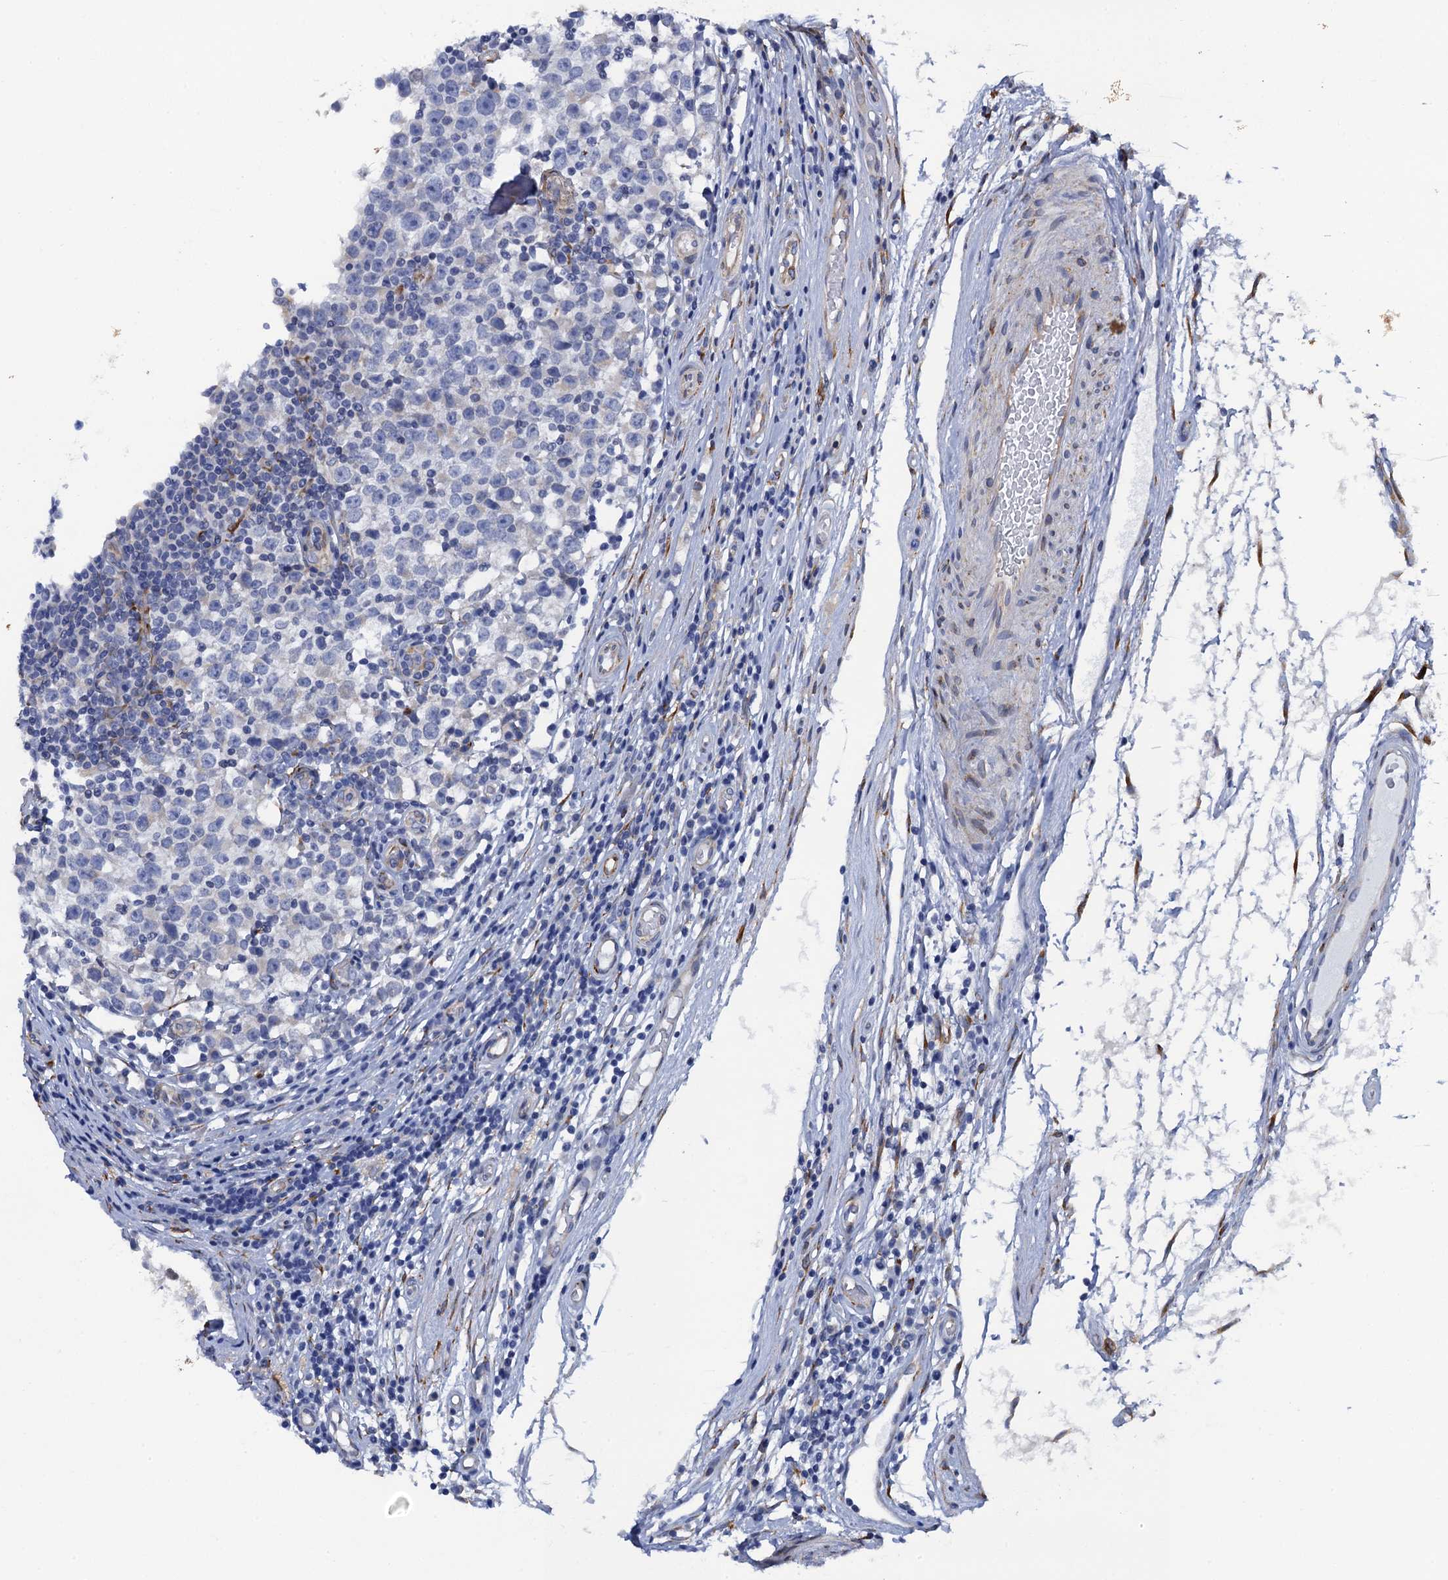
{"staining": {"intensity": "negative", "quantity": "none", "location": "none"}, "tissue": "testis cancer", "cell_type": "Tumor cells", "image_type": "cancer", "snomed": [{"axis": "morphology", "description": "Seminoma, NOS"}, {"axis": "topography", "description": "Testis"}], "caption": "The immunohistochemistry (IHC) photomicrograph has no significant positivity in tumor cells of testis seminoma tissue.", "gene": "POGLUT3", "patient": {"sex": "male", "age": 65}}